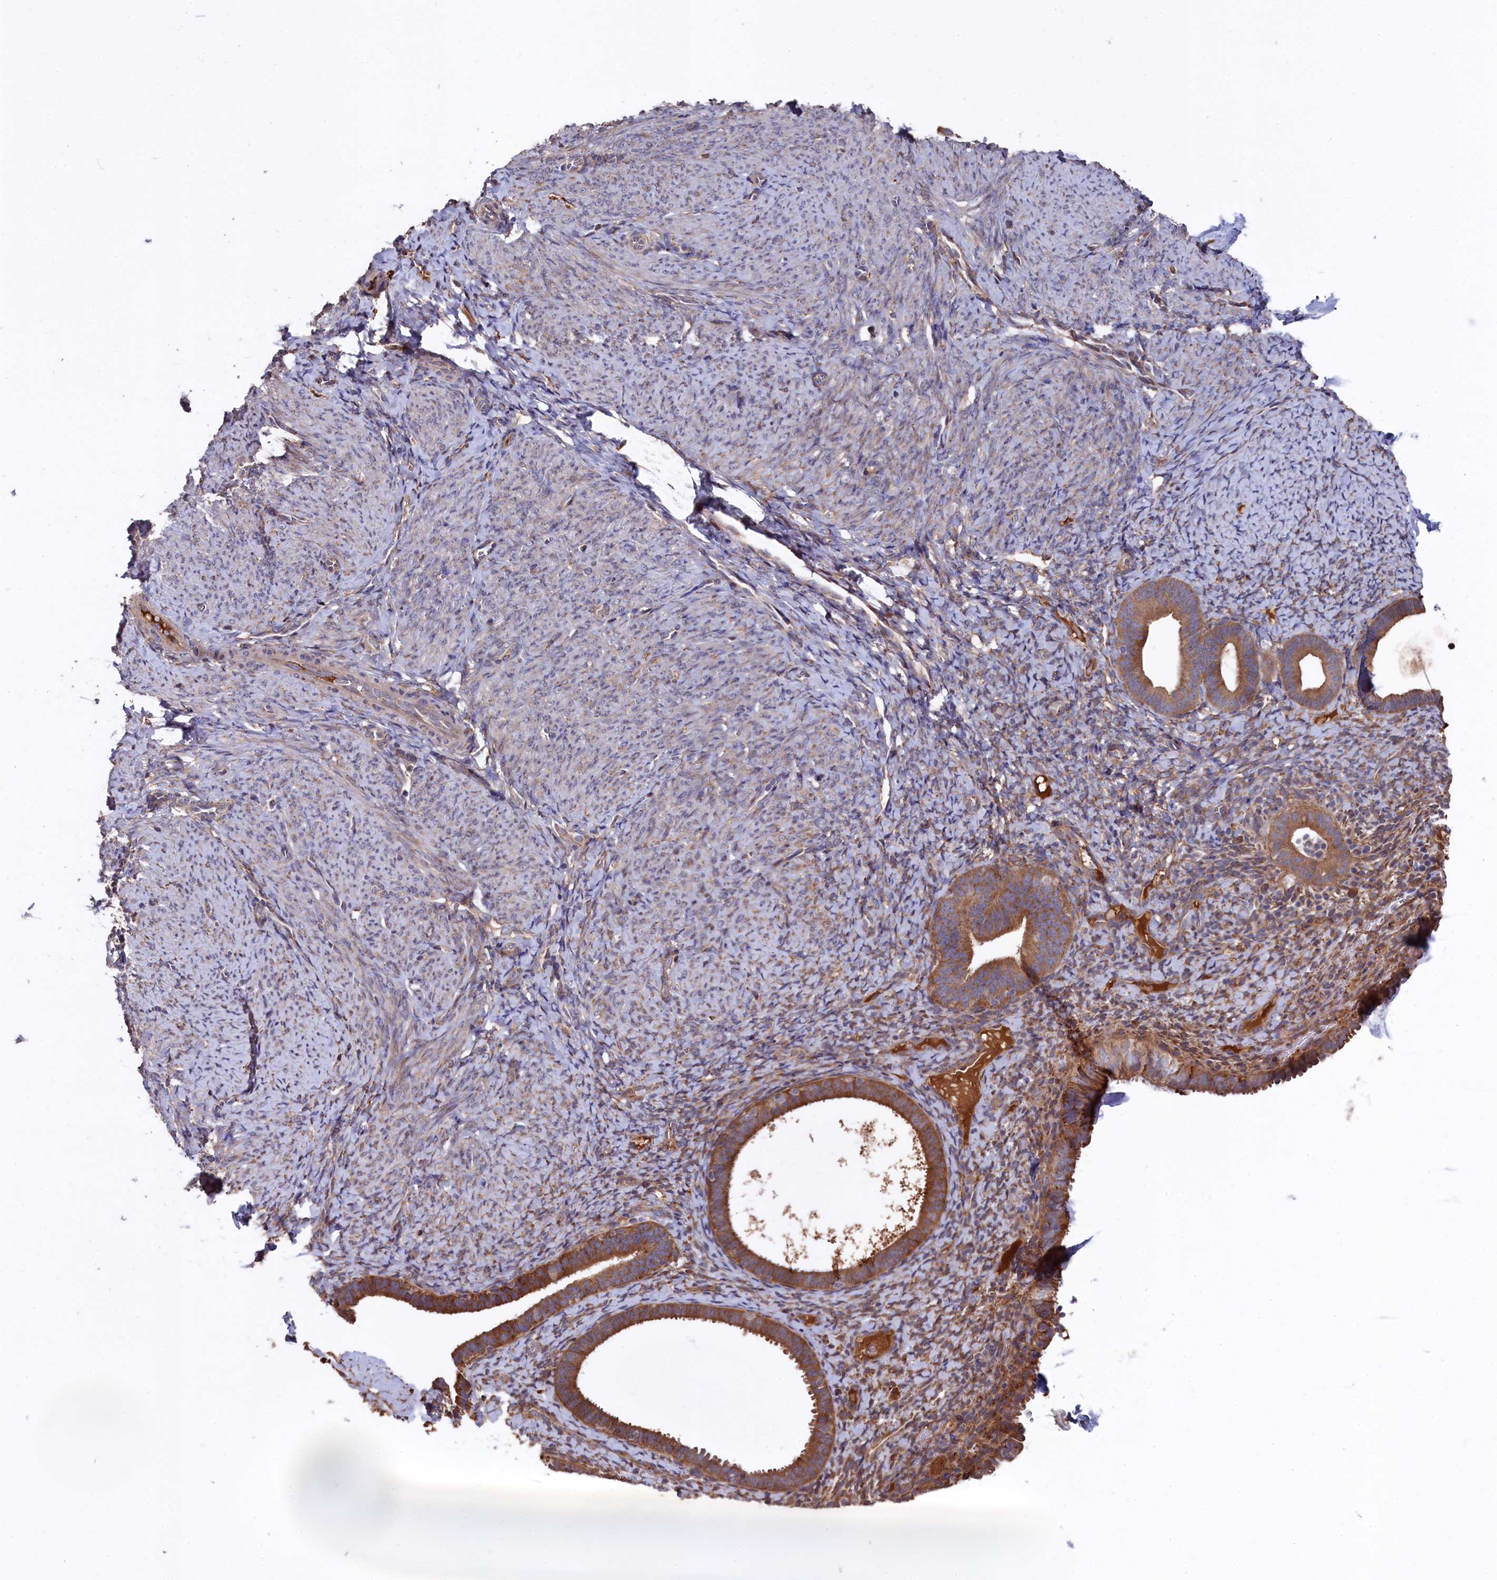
{"staining": {"intensity": "moderate", "quantity": "25%-75%", "location": "cytoplasmic/membranous"}, "tissue": "endometrium", "cell_type": "Cells in endometrial stroma", "image_type": "normal", "snomed": [{"axis": "morphology", "description": "Normal tissue, NOS"}, {"axis": "topography", "description": "Endometrium"}], "caption": "This image shows benign endometrium stained with immunohistochemistry to label a protein in brown. The cytoplasmic/membranous of cells in endometrial stroma show moderate positivity for the protein. Nuclei are counter-stained blue.", "gene": "SLC12A4", "patient": {"sex": "female", "age": 65}}